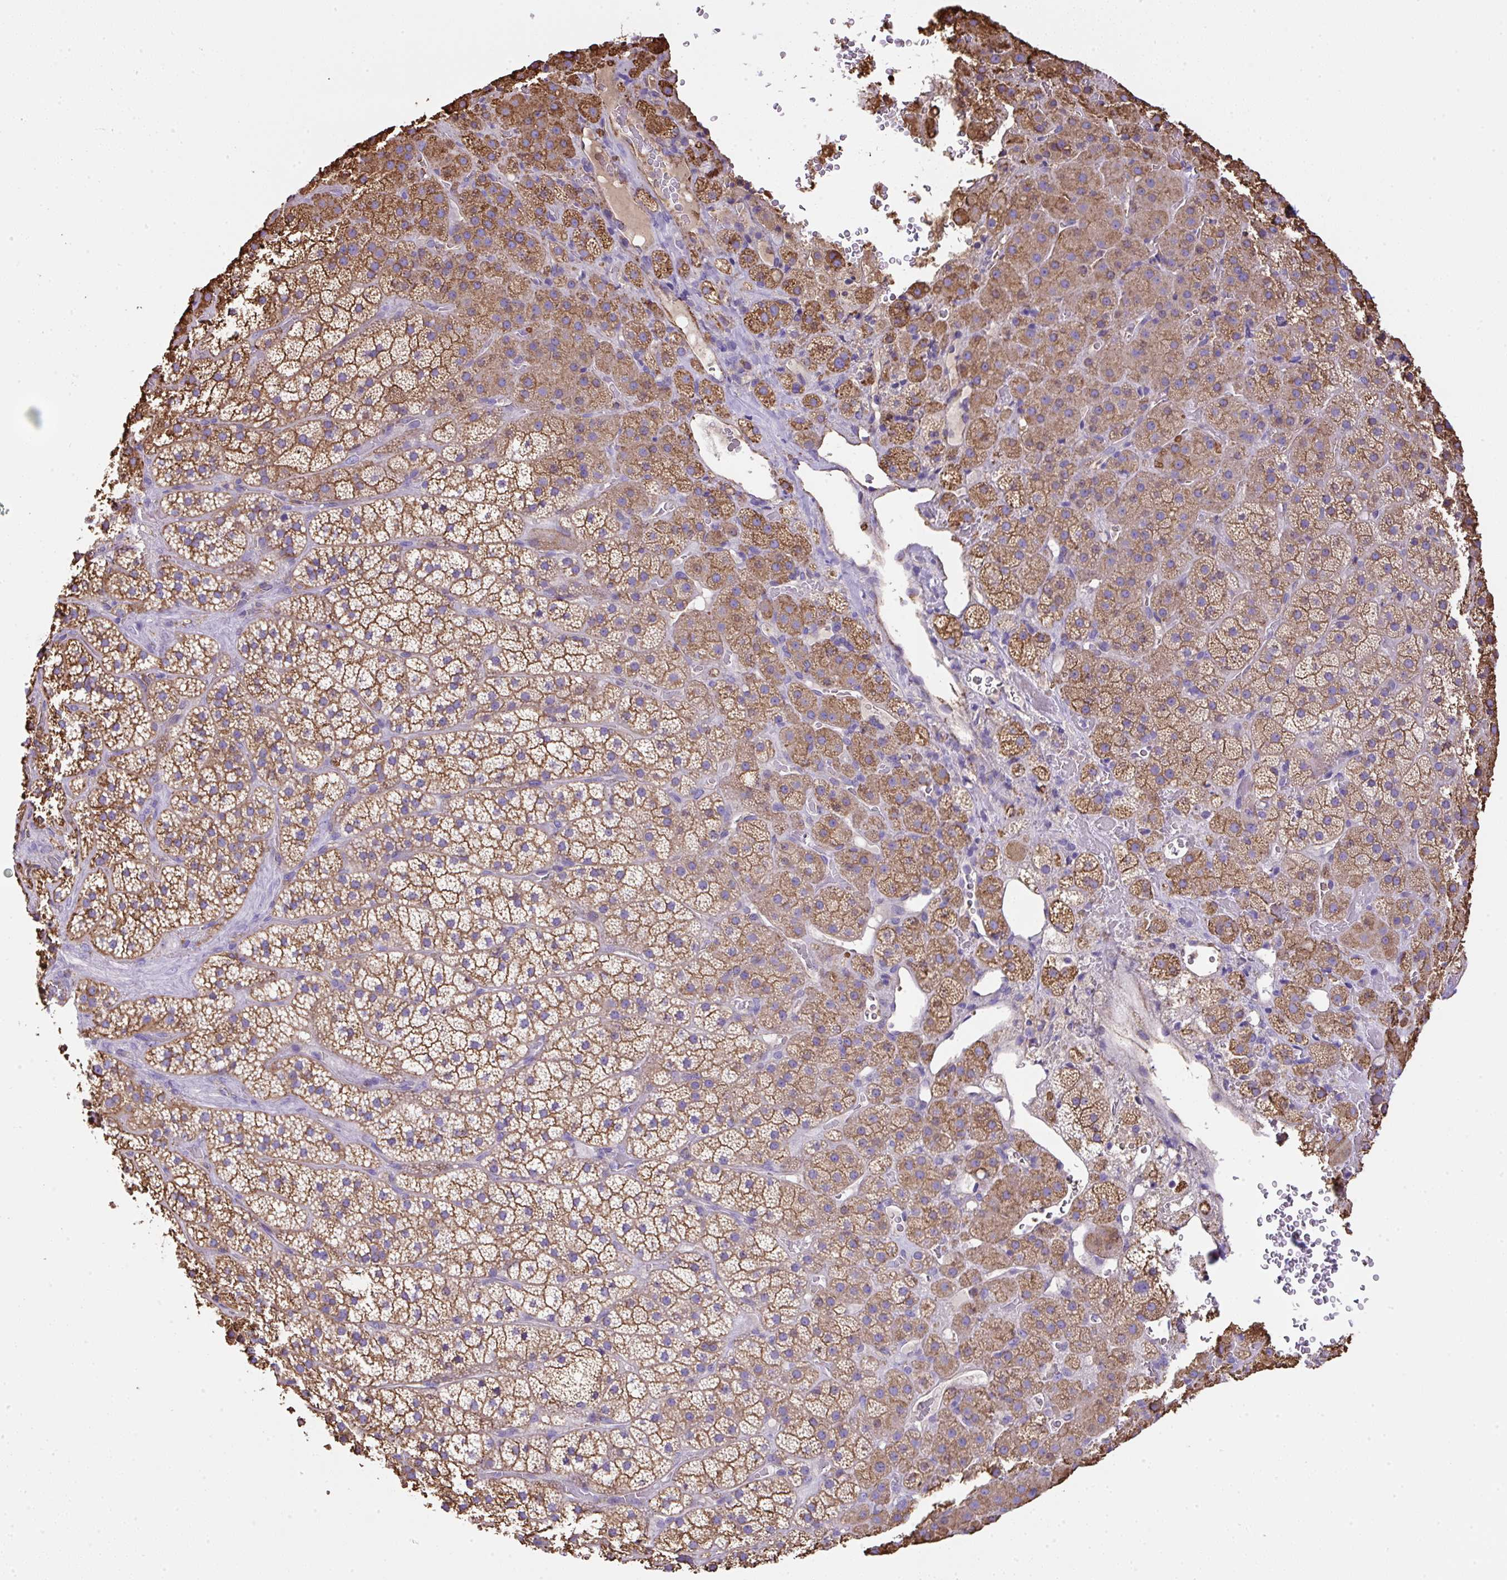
{"staining": {"intensity": "moderate", "quantity": ">75%", "location": "cytoplasmic/membranous"}, "tissue": "adrenal gland", "cell_type": "Glandular cells", "image_type": "normal", "snomed": [{"axis": "morphology", "description": "Normal tissue, NOS"}, {"axis": "topography", "description": "Adrenal gland"}], "caption": "Unremarkable adrenal gland demonstrates moderate cytoplasmic/membranous staining in approximately >75% of glandular cells Immunohistochemistry (ihc) stains the protein in brown and the nuclei are stained blue..", "gene": "MAGEB5", "patient": {"sex": "male", "age": 57}}